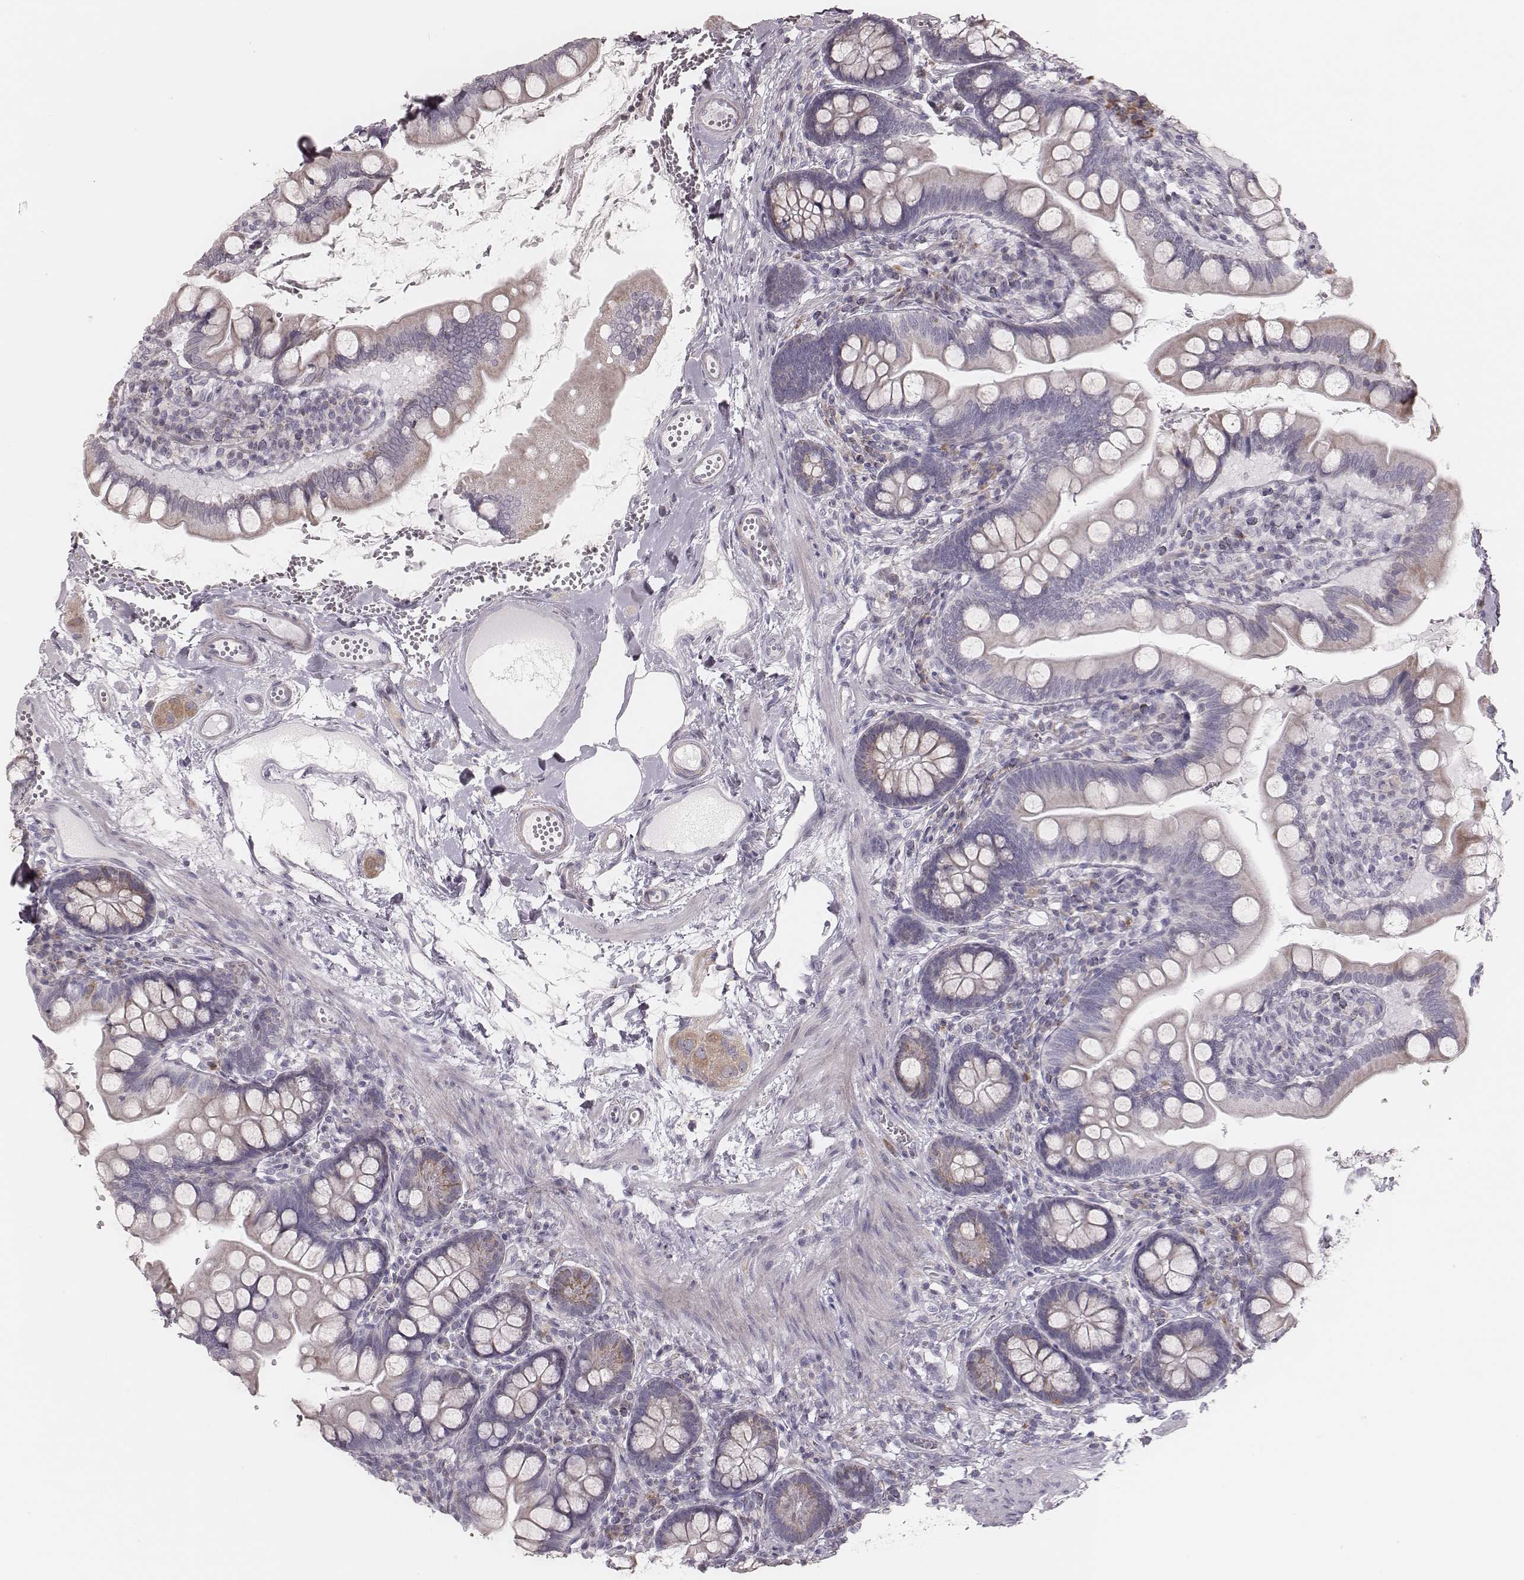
{"staining": {"intensity": "negative", "quantity": "none", "location": "none"}, "tissue": "small intestine", "cell_type": "Glandular cells", "image_type": "normal", "snomed": [{"axis": "morphology", "description": "Normal tissue, NOS"}, {"axis": "topography", "description": "Small intestine"}], "caption": "DAB (3,3'-diaminobenzidine) immunohistochemical staining of unremarkable small intestine exhibits no significant positivity in glandular cells.", "gene": "KIF5C", "patient": {"sex": "female", "age": 56}}